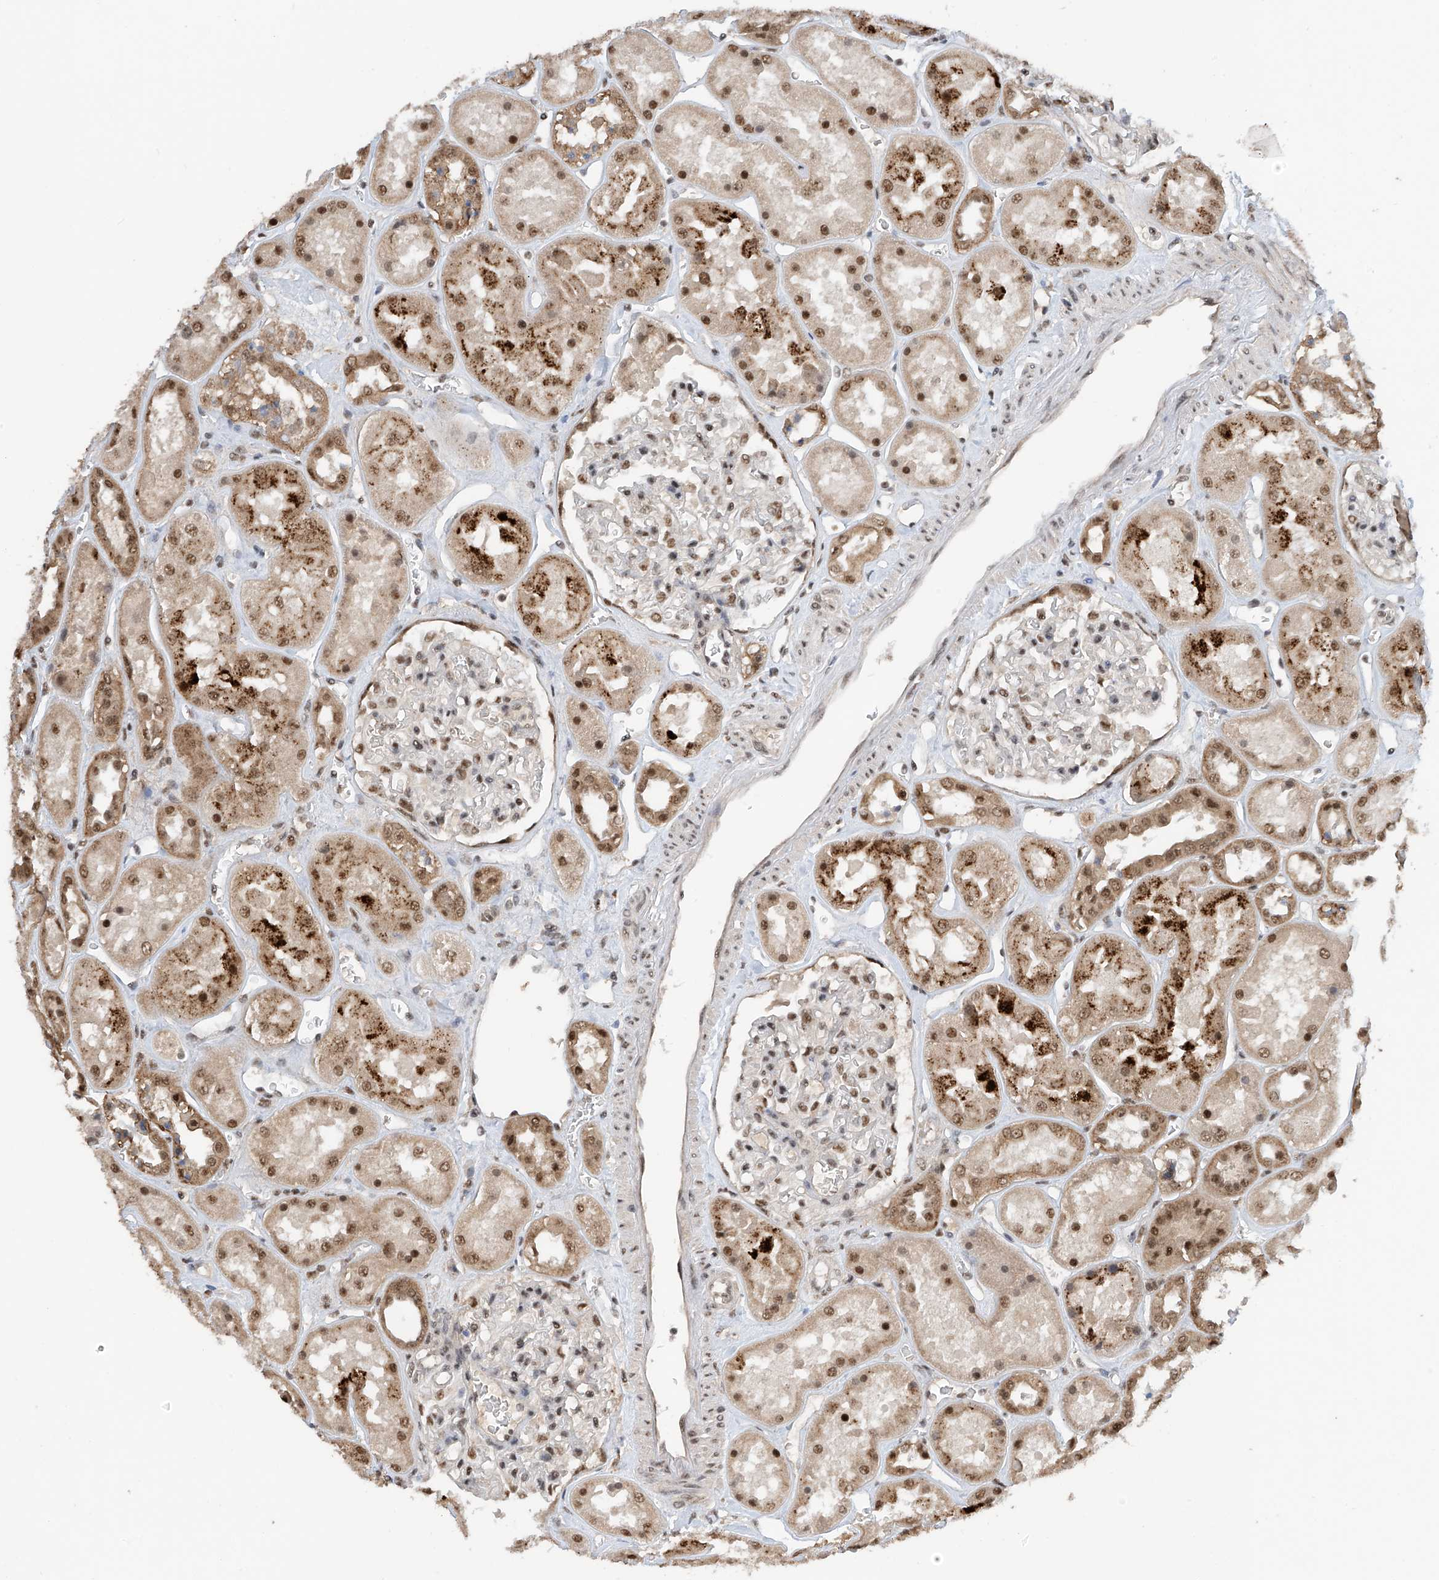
{"staining": {"intensity": "moderate", "quantity": "25%-75%", "location": "nuclear"}, "tissue": "kidney", "cell_type": "Cells in glomeruli", "image_type": "normal", "snomed": [{"axis": "morphology", "description": "Normal tissue, NOS"}, {"axis": "topography", "description": "Kidney"}], "caption": "Moderate nuclear protein expression is identified in about 25%-75% of cells in glomeruli in kidney. (DAB IHC, brown staining for protein, blue staining for nuclei).", "gene": "RPAIN", "patient": {"sex": "male", "age": 70}}